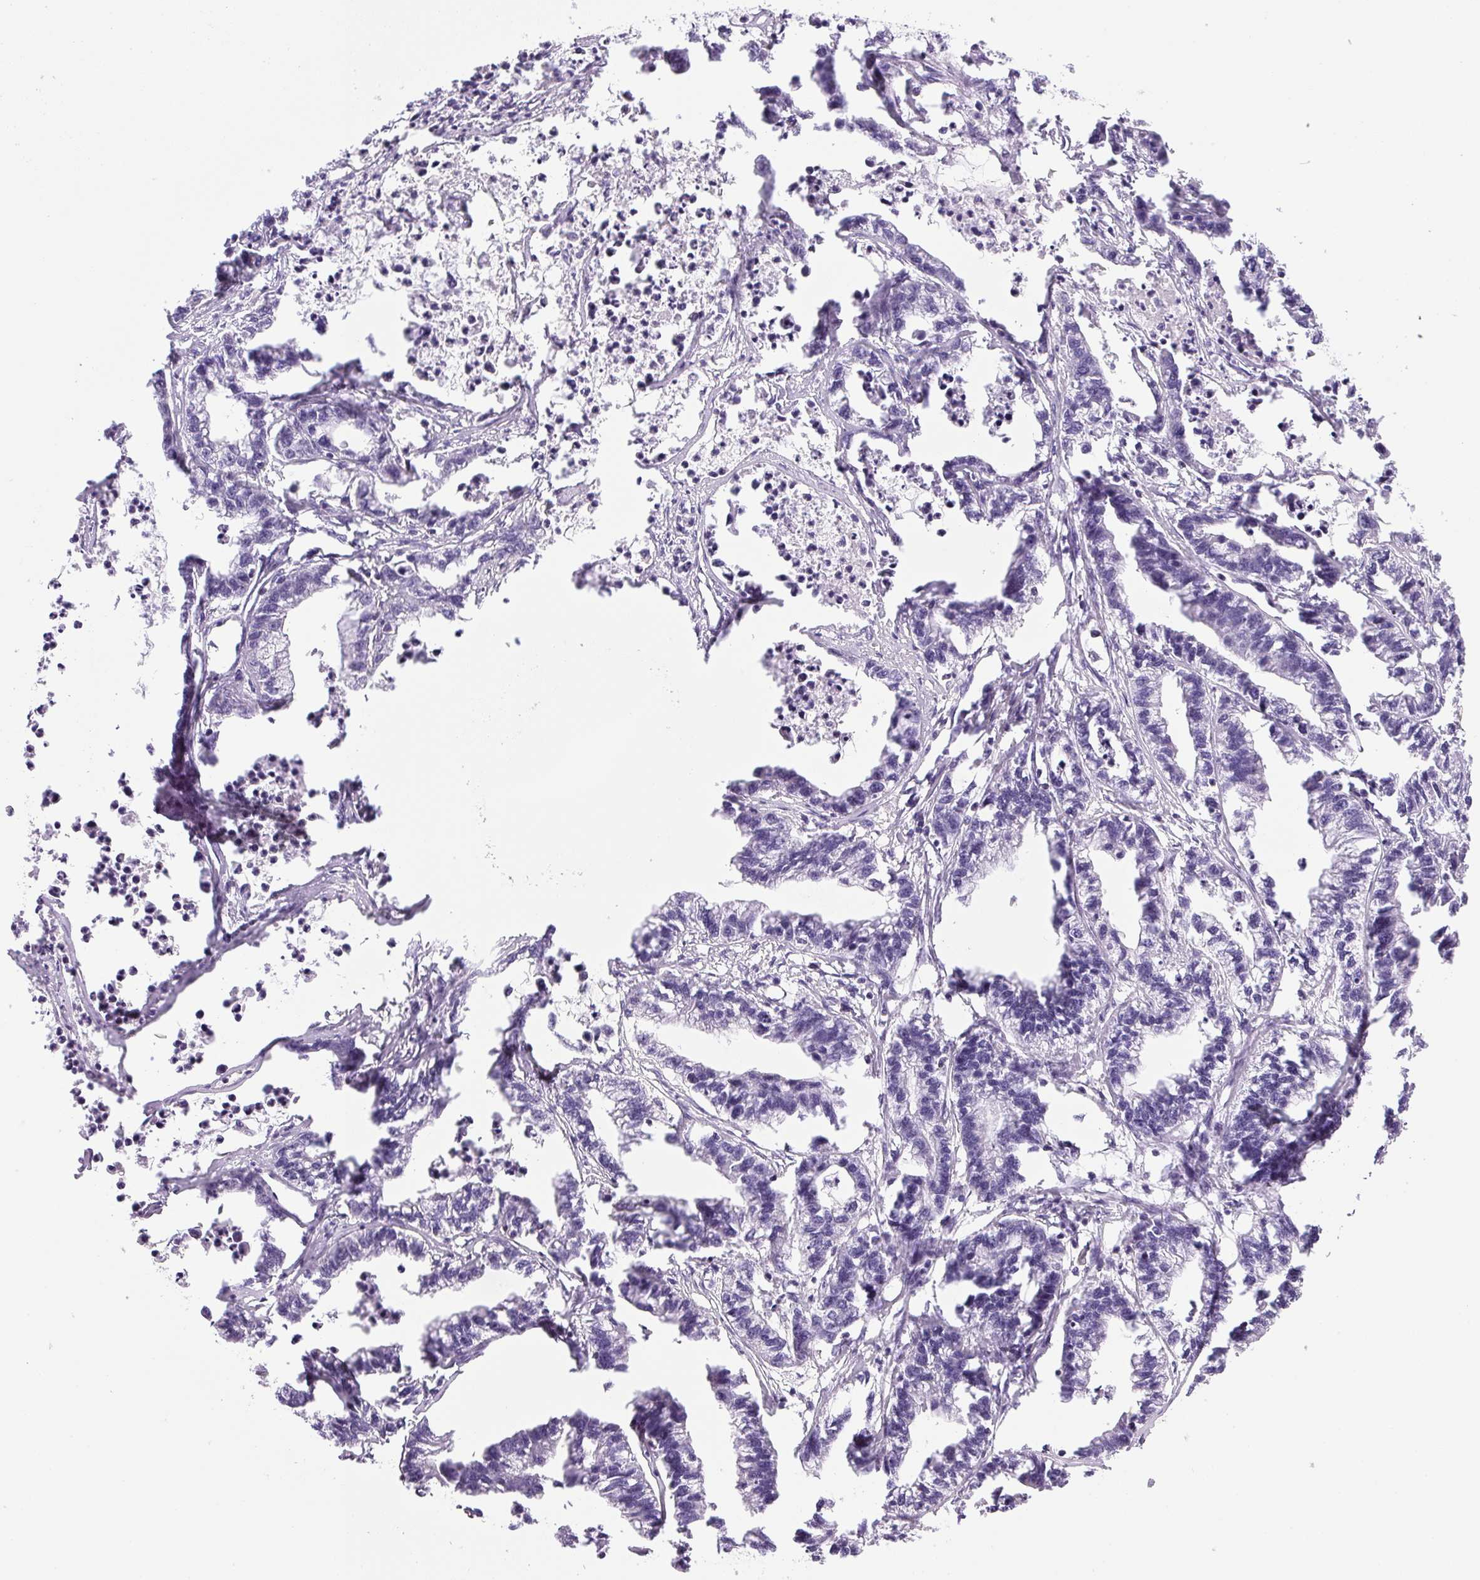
{"staining": {"intensity": "negative", "quantity": "none", "location": "none"}, "tissue": "stomach cancer", "cell_type": "Tumor cells", "image_type": "cancer", "snomed": [{"axis": "morphology", "description": "Adenocarcinoma, NOS"}, {"axis": "topography", "description": "Stomach"}], "caption": "This photomicrograph is of adenocarcinoma (stomach) stained with IHC to label a protein in brown with the nuclei are counter-stained blue. There is no expression in tumor cells.", "gene": "S100A2", "patient": {"sex": "male", "age": 83}}